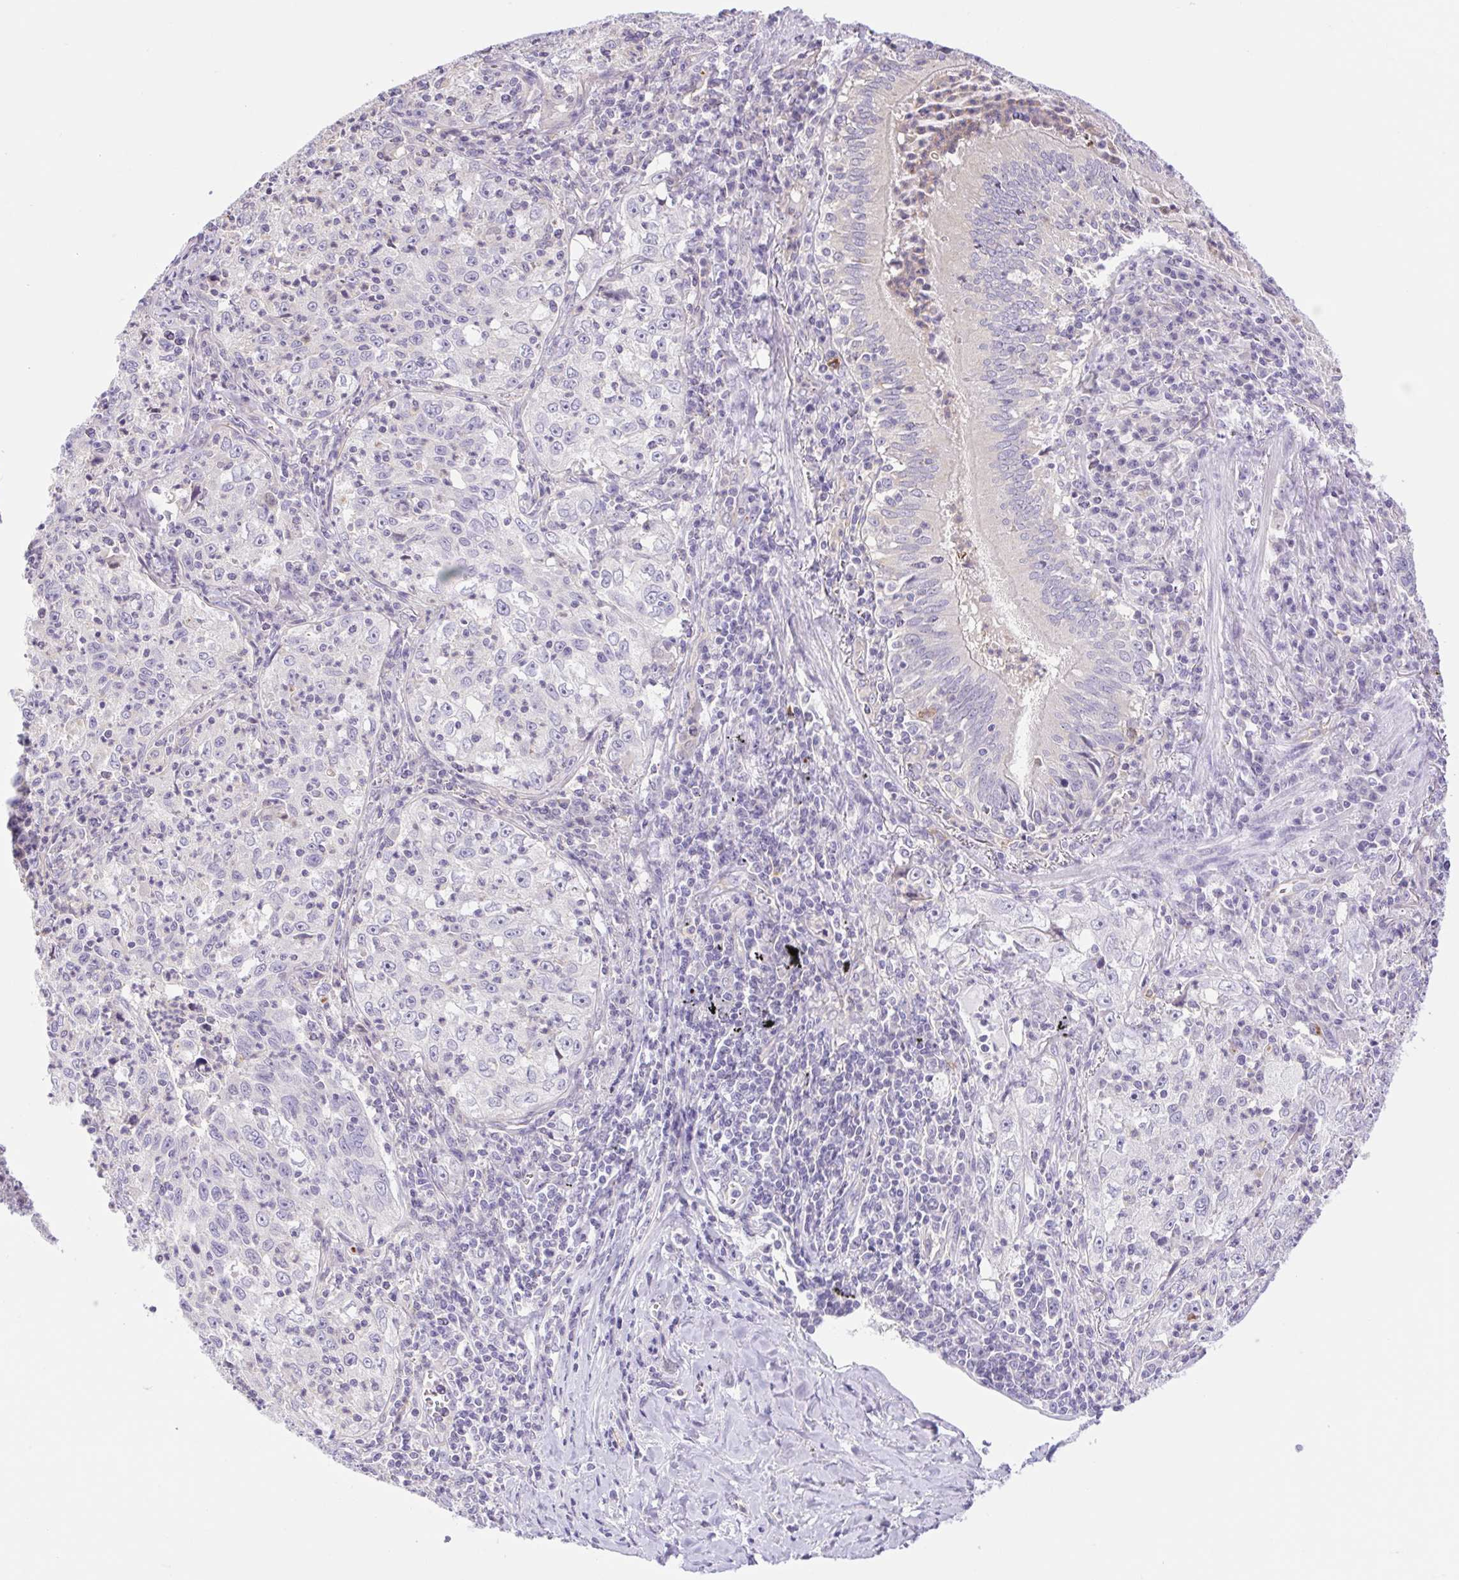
{"staining": {"intensity": "negative", "quantity": "none", "location": "none"}, "tissue": "lung cancer", "cell_type": "Tumor cells", "image_type": "cancer", "snomed": [{"axis": "morphology", "description": "Squamous cell carcinoma, NOS"}, {"axis": "topography", "description": "Lung"}], "caption": "Immunohistochemistry (IHC) of lung cancer (squamous cell carcinoma) displays no expression in tumor cells. (DAB immunohistochemistry (IHC) with hematoxylin counter stain).", "gene": "FAM177B", "patient": {"sex": "male", "age": 71}}